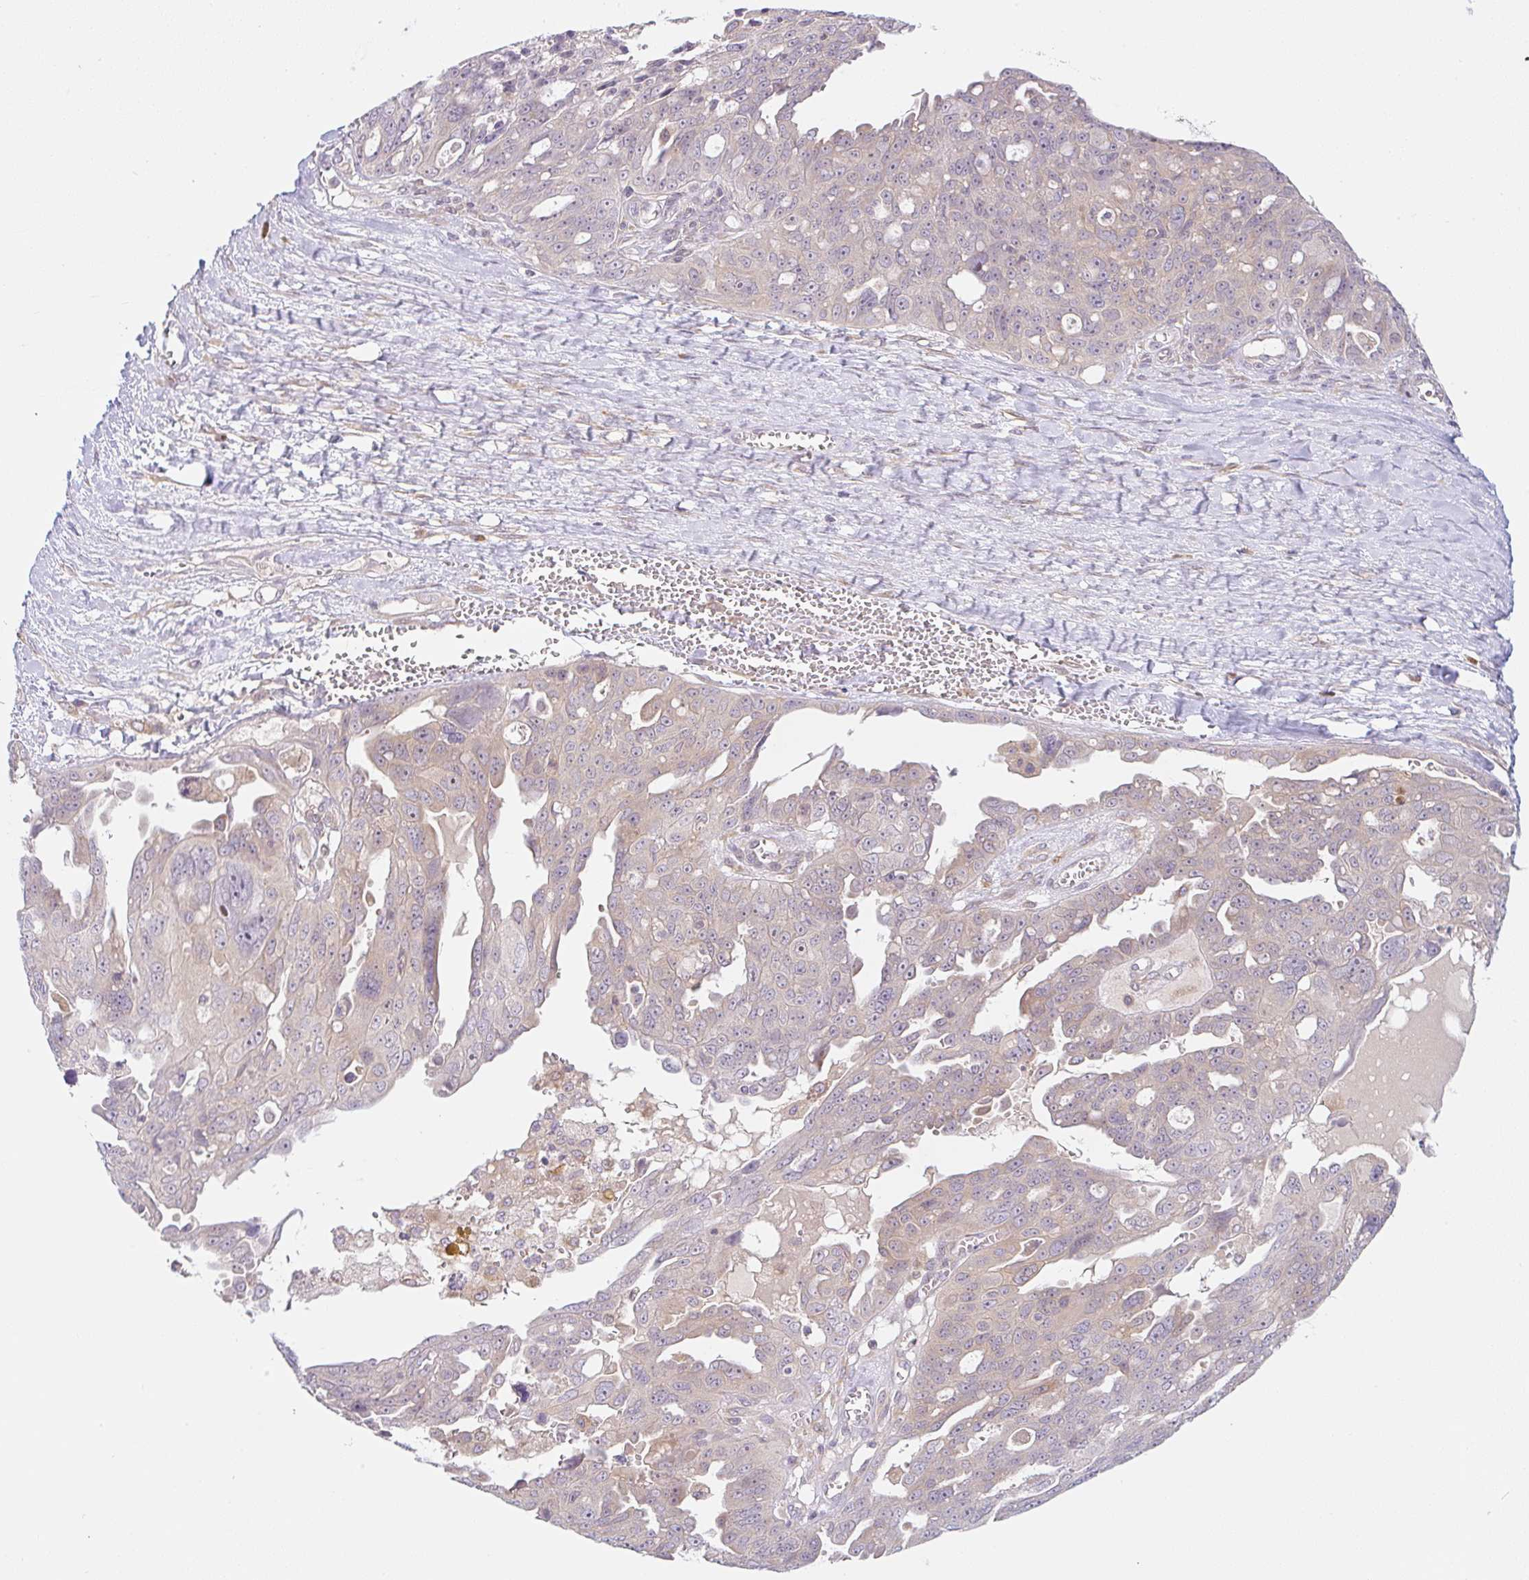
{"staining": {"intensity": "negative", "quantity": "none", "location": "none"}, "tissue": "ovarian cancer", "cell_type": "Tumor cells", "image_type": "cancer", "snomed": [{"axis": "morphology", "description": "Carcinoma, endometroid"}, {"axis": "topography", "description": "Ovary"}], "caption": "Immunohistochemistry photomicrograph of human ovarian cancer (endometroid carcinoma) stained for a protein (brown), which demonstrates no positivity in tumor cells. (DAB (3,3'-diaminobenzidine) immunohistochemistry, high magnification).", "gene": "DERL2", "patient": {"sex": "female", "age": 70}}